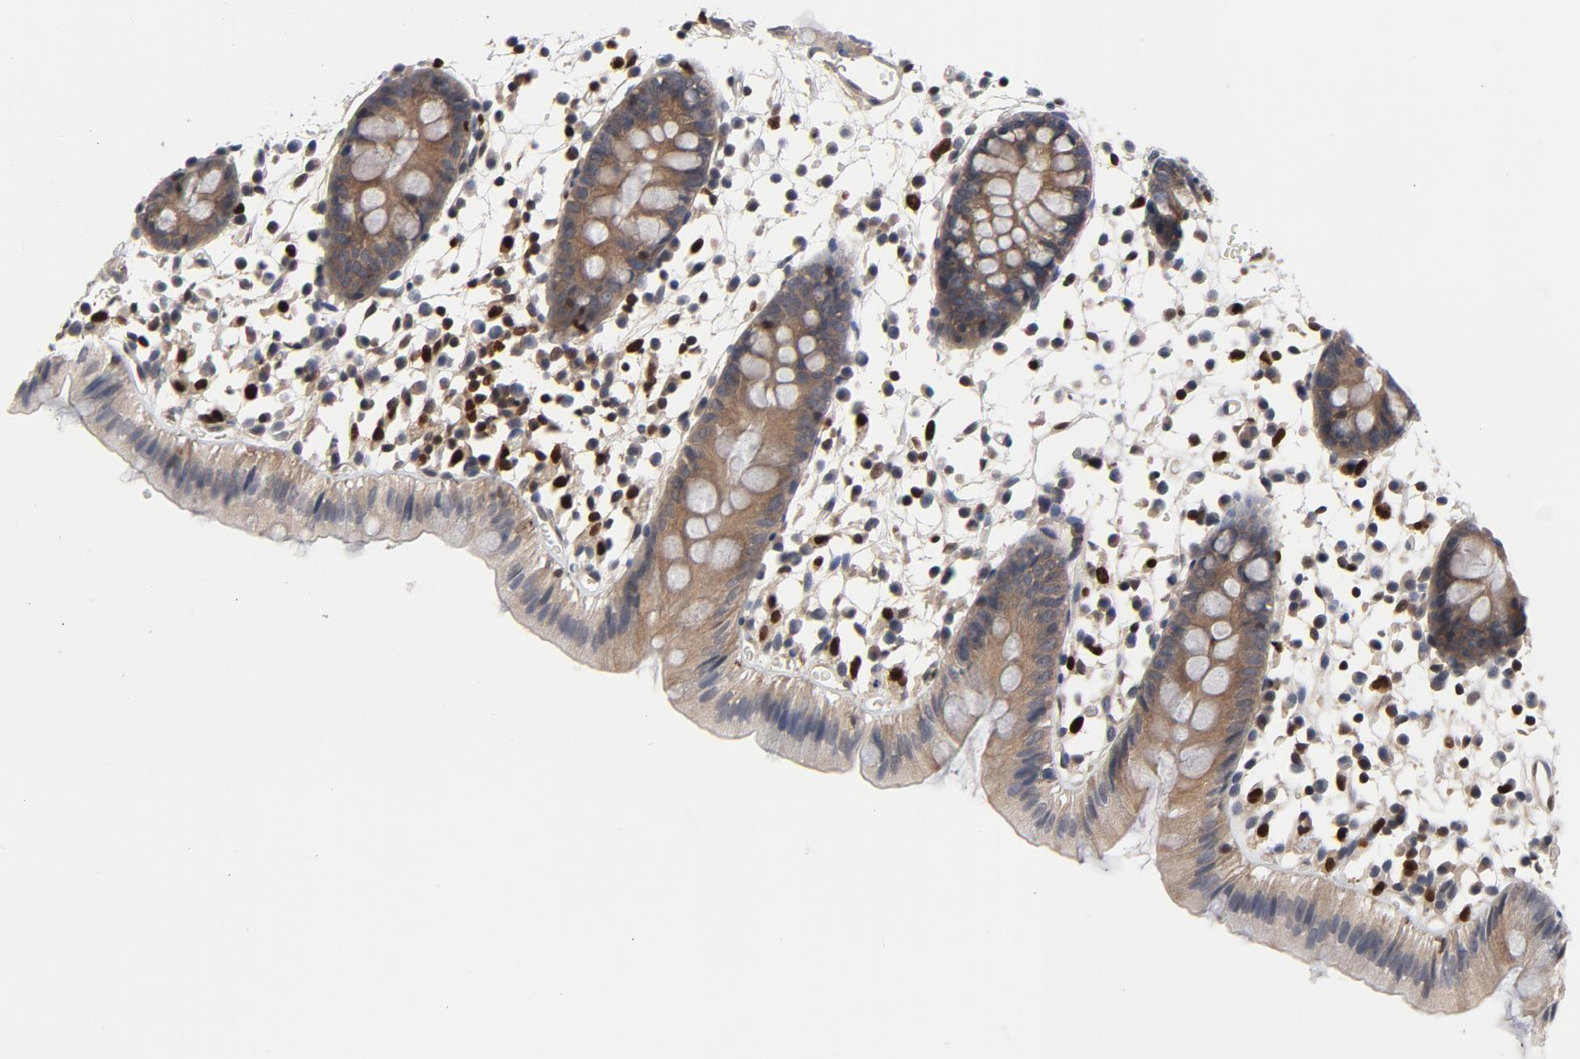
{"staining": {"intensity": "weak", "quantity": ">75%", "location": "cytoplasmic/membranous"}, "tissue": "colon", "cell_type": "Endothelial cells", "image_type": "normal", "snomed": [{"axis": "morphology", "description": "Normal tissue, NOS"}, {"axis": "topography", "description": "Colon"}], "caption": "Brown immunohistochemical staining in benign colon demonstrates weak cytoplasmic/membranous staining in about >75% of endothelial cells. (brown staining indicates protein expression, while blue staining denotes nuclei).", "gene": "NFKB1", "patient": {"sex": "male", "age": 14}}